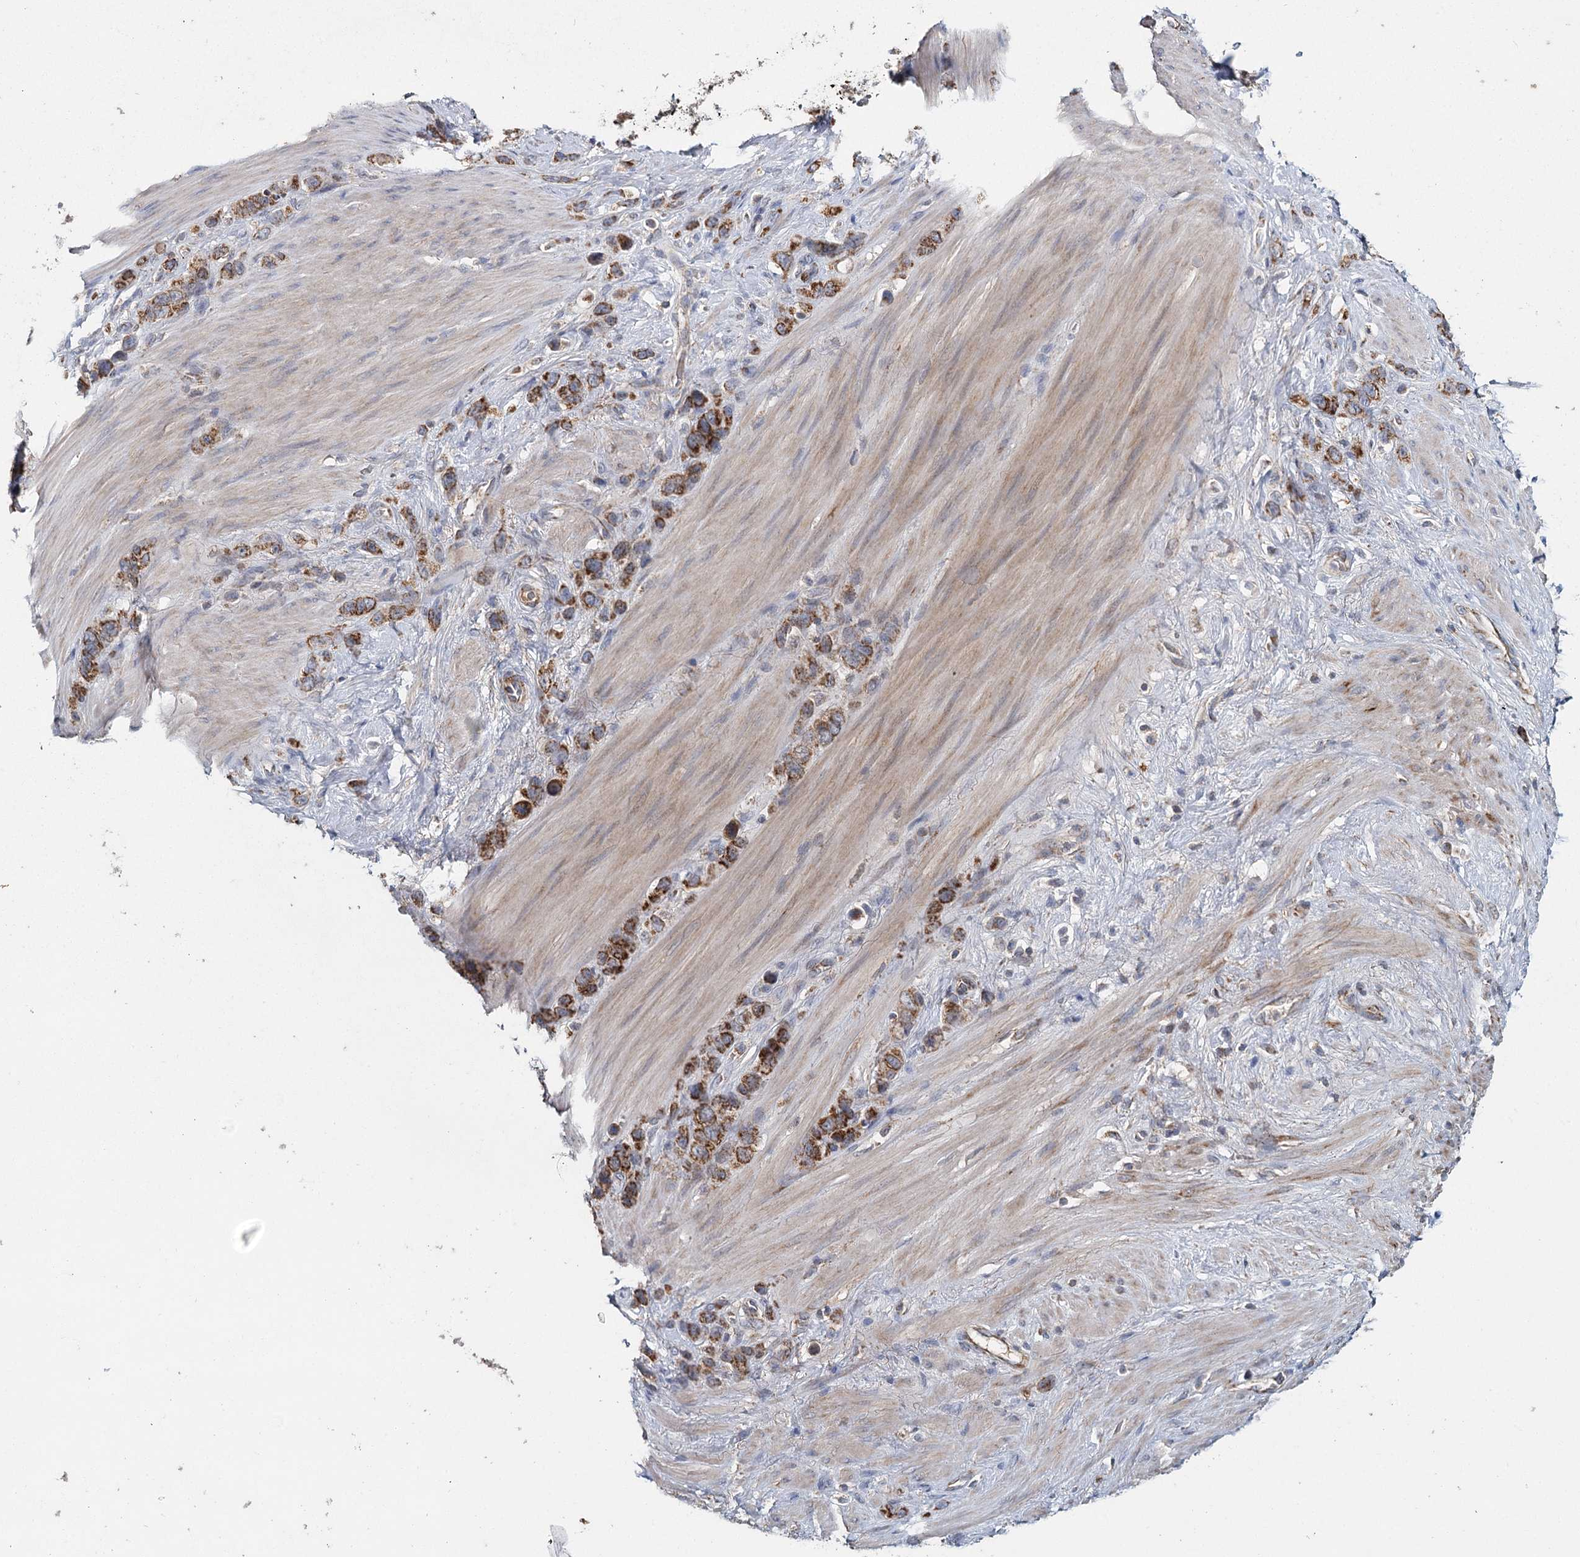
{"staining": {"intensity": "strong", "quantity": ">75%", "location": "cytoplasmic/membranous"}, "tissue": "stomach cancer", "cell_type": "Tumor cells", "image_type": "cancer", "snomed": [{"axis": "morphology", "description": "Adenocarcinoma, NOS"}, {"axis": "morphology", "description": "Adenocarcinoma, High grade"}, {"axis": "topography", "description": "Stomach, upper"}, {"axis": "topography", "description": "Stomach, lower"}], "caption": "This histopathology image shows stomach cancer stained with IHC to label a protein in brown. The cytoplasmic/membranous of tumor cells show strong positivity for the protein. Nuclei are counter-stained blue.", "gene": "MRPL44", "patient": {"sex": "female", "age": 65}}